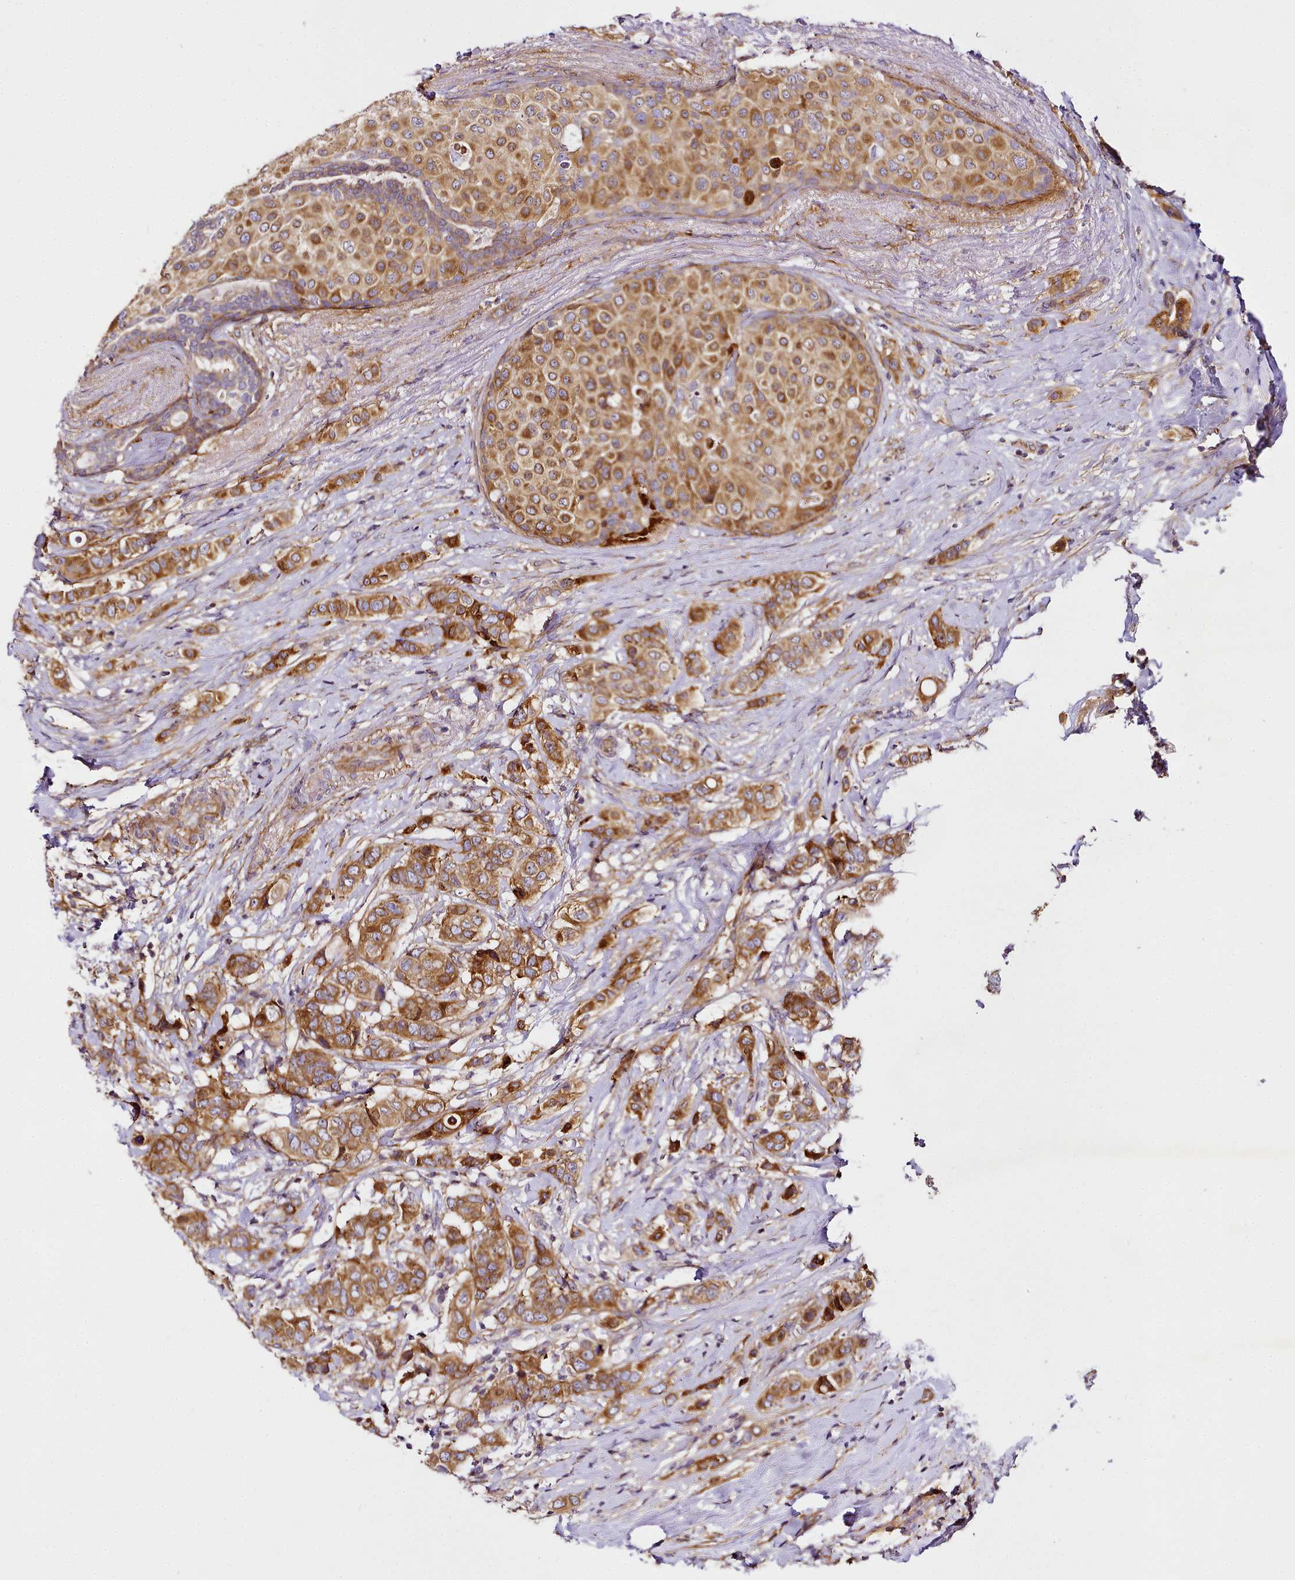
{"staining": {"intensity": "moderate", "quantity": ">75%", "location": "cytoplasmic/membranous"}, "tissue": "breast cancer", "cell_type": "Tumor cells", "image_type": "cancer", "snomed": [{"axis": "morphology", "description": "Lobular carcinoma"}, {"axis": "topography", "description": "Breast"}], "caption": "There is medium levels of moderate cytoplasmic/membranous expression in tumor cells of breast cancer, as demonstrated by immunohistochemical staining (brown color).", "gene": "NBPF1", "patient": {"sex": "female", "age": 51}}